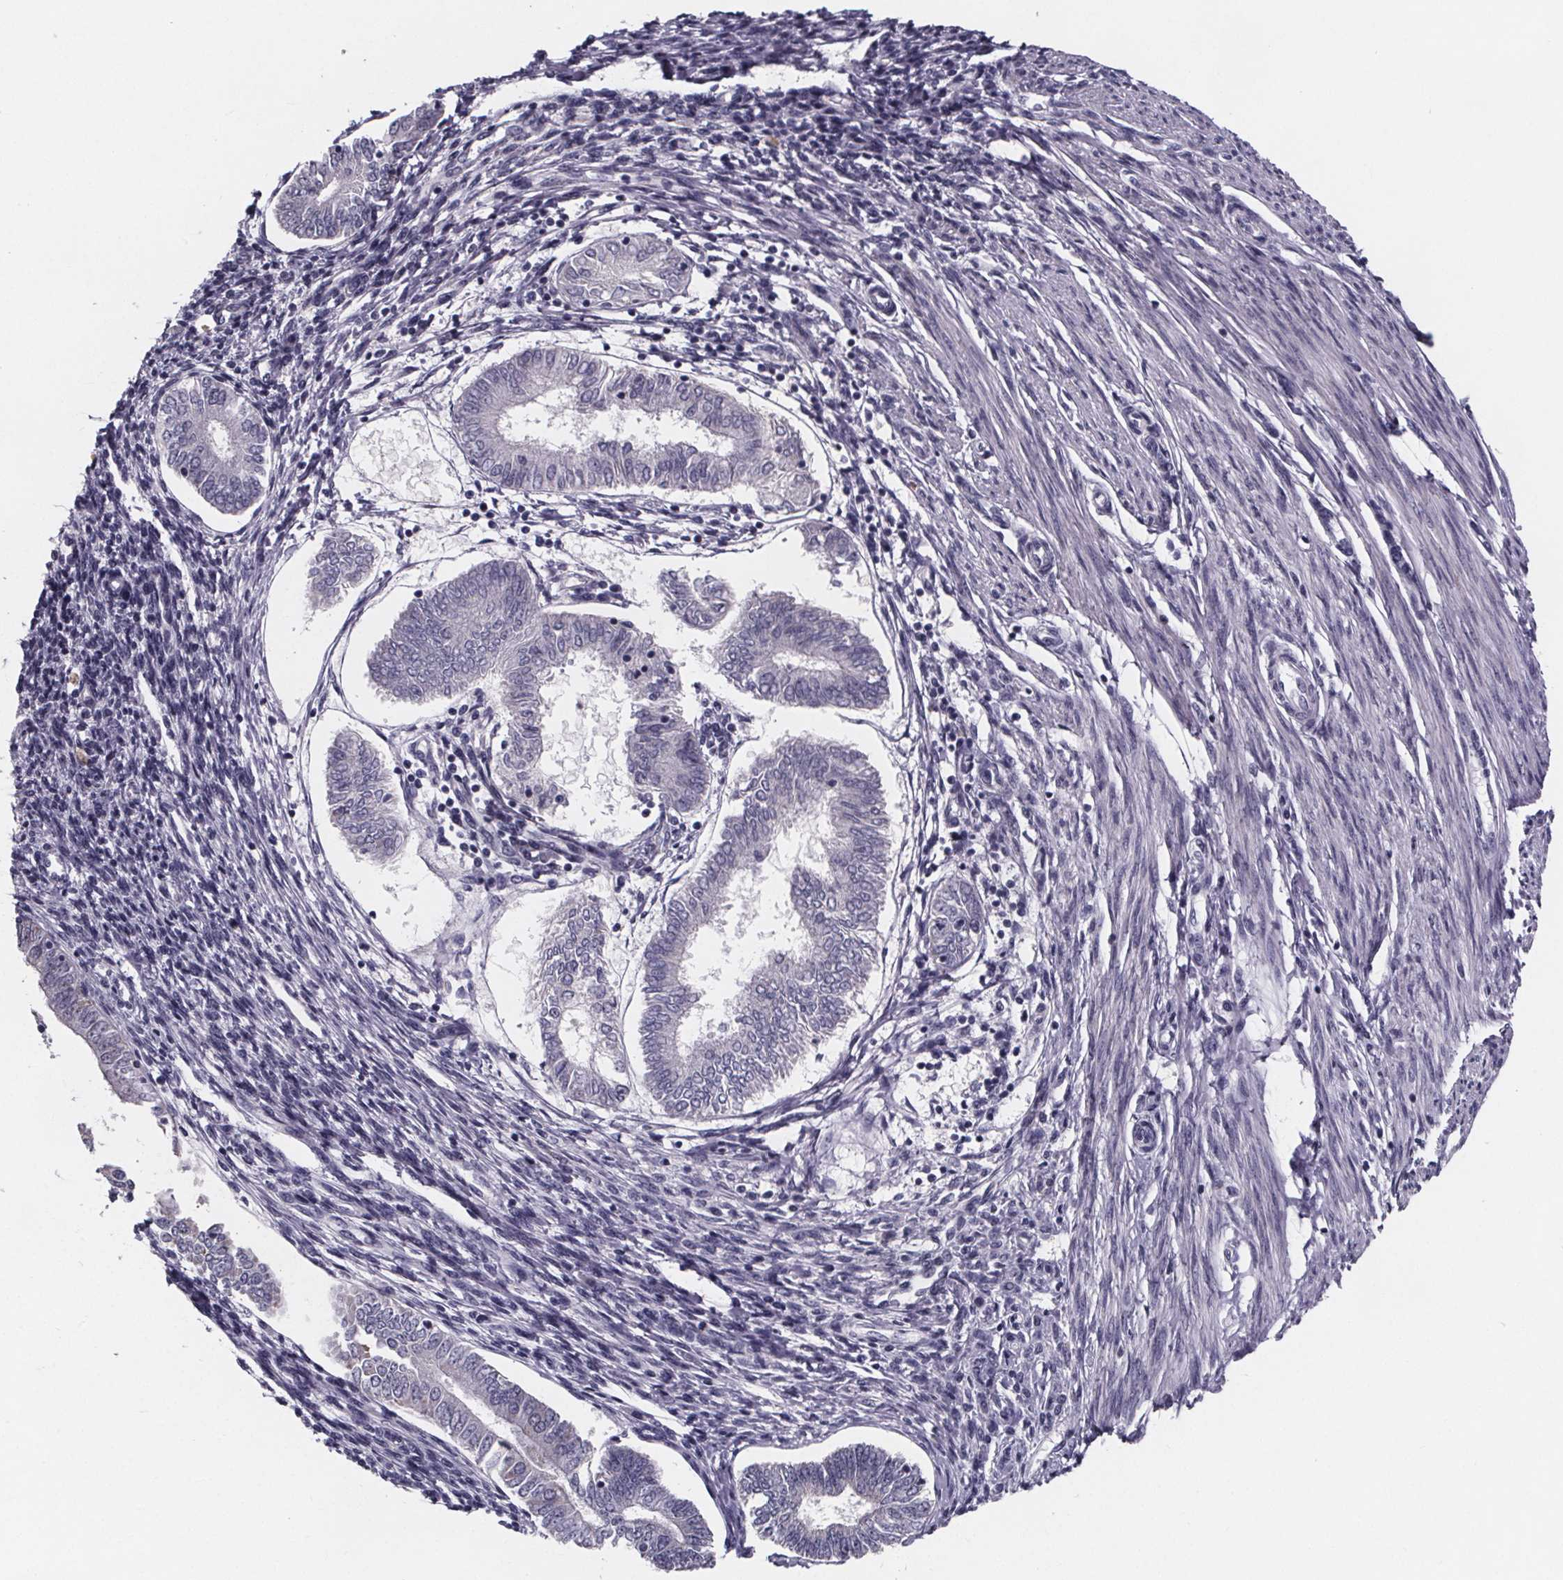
{"staining": {"intensity": "negative", "quantity": "none", "location": "none"}, "tissue": "endometrial cancer", "cell_type": "Tumor cells", "image_type": "cancer", "snomed": [{"axis": "morphology", "description": "Adenocarcinoma, NOS"}, {"axis": "topography", "description": "Endometrium"}], "caption": "Immunohistochemistry photomicrograph of neoplastic tissue: adenocarcinoma (endometrial) stained with DAB exhibits no significant protein staining in tumor cells.", "gene": "PAH", "patient": {"sex": "female", "age": 68}}